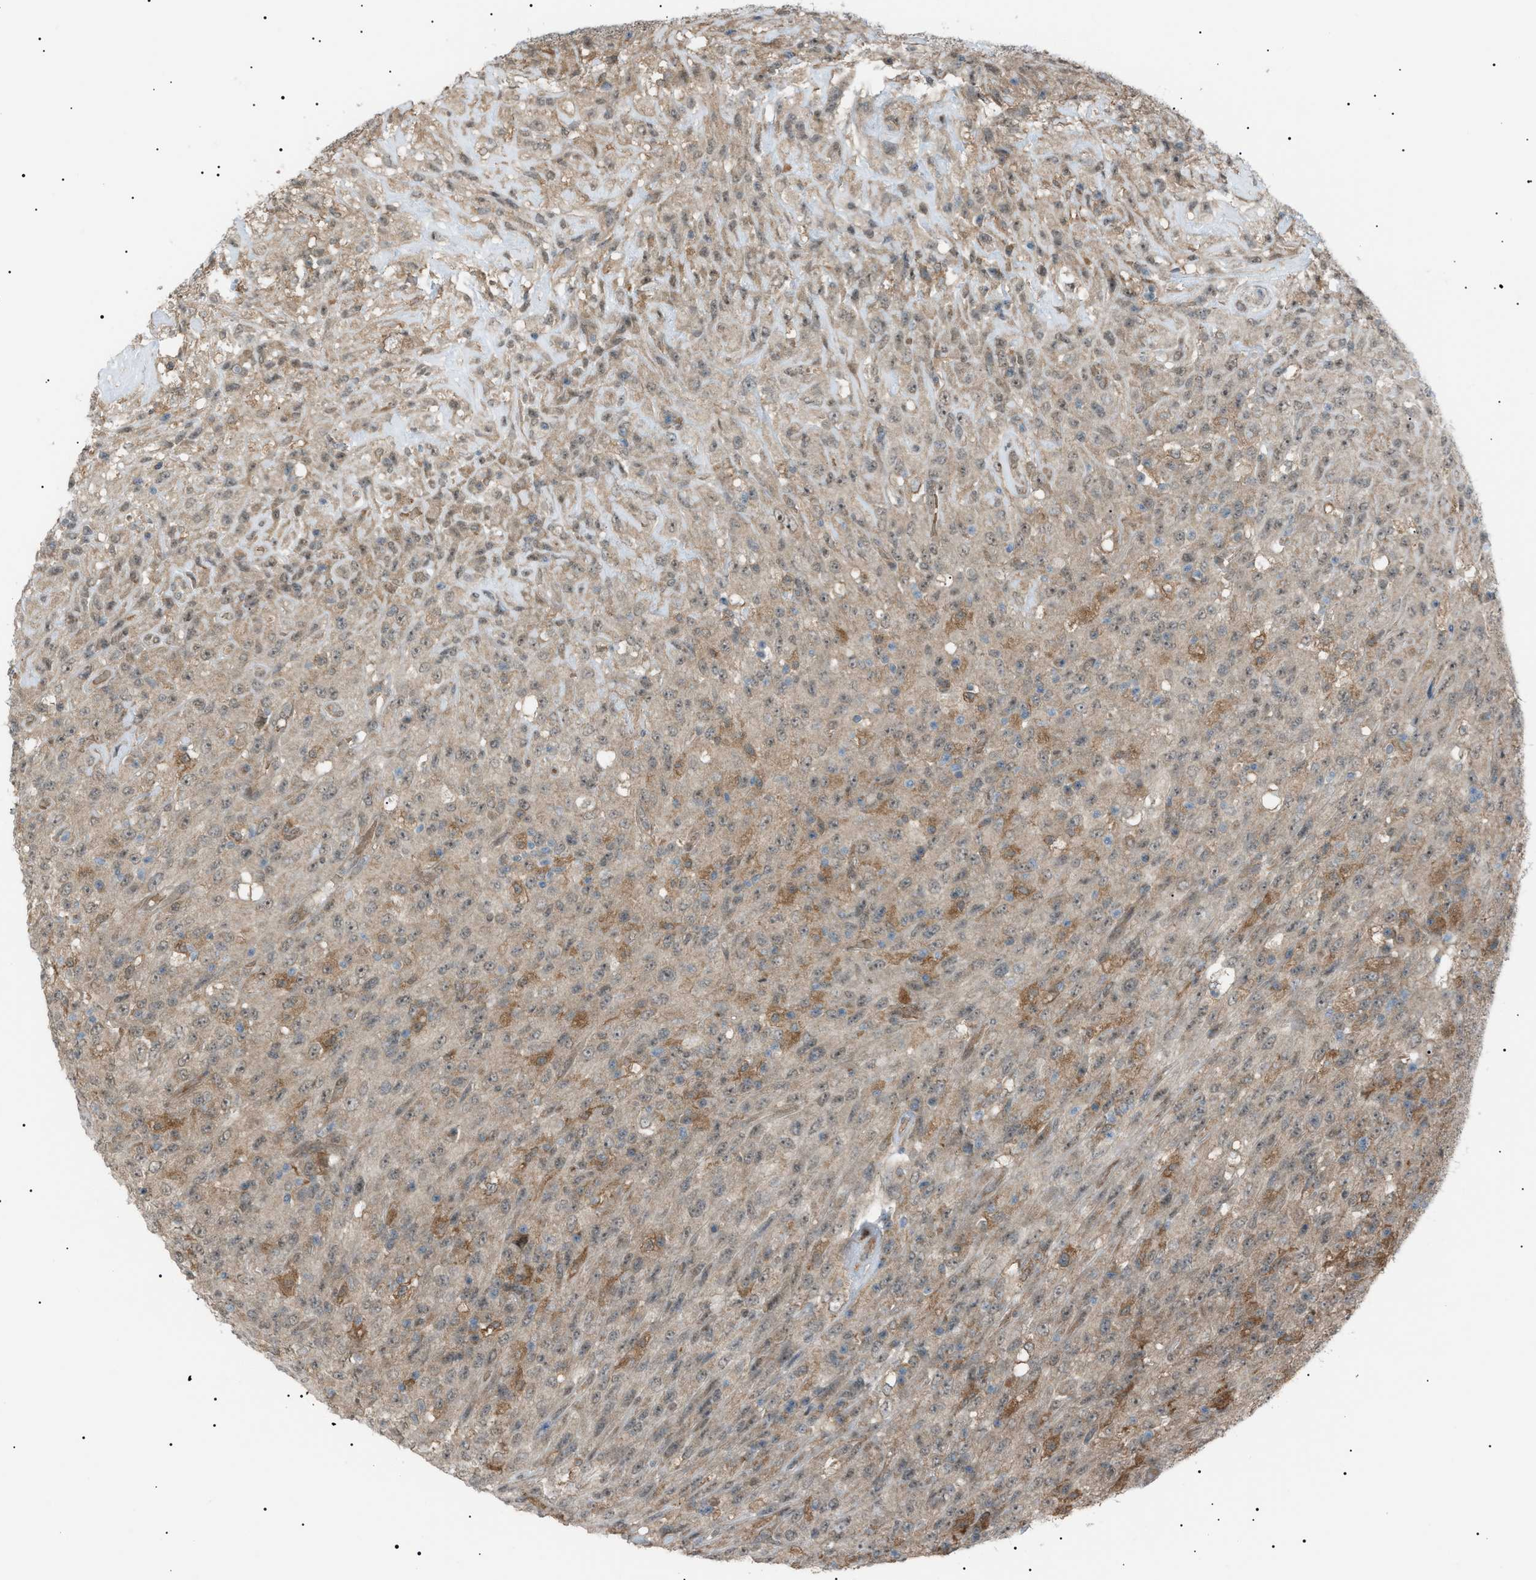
{"staining": {"intensity": "weak", "quantity": ">75%", "location": "cytoplasmic/membranous"}, "tissue": "urothelial cancer", "cell_type": "Tumor cells", "image_type": "cancer", "snomed": [{"axis": "morphology", "description": "Urothelial carcinoma, High grade"}, {"axis": "topography", "description": "Urinary bladder"}], "caption": "Urothelial cancer stained with immunohistochemistry (IHC) displays weak cytoplasmic/membranous staining in about >75% of tumor cells.", "gene": "LPIN2", "patient": {"sex": "male", "age": 66}}